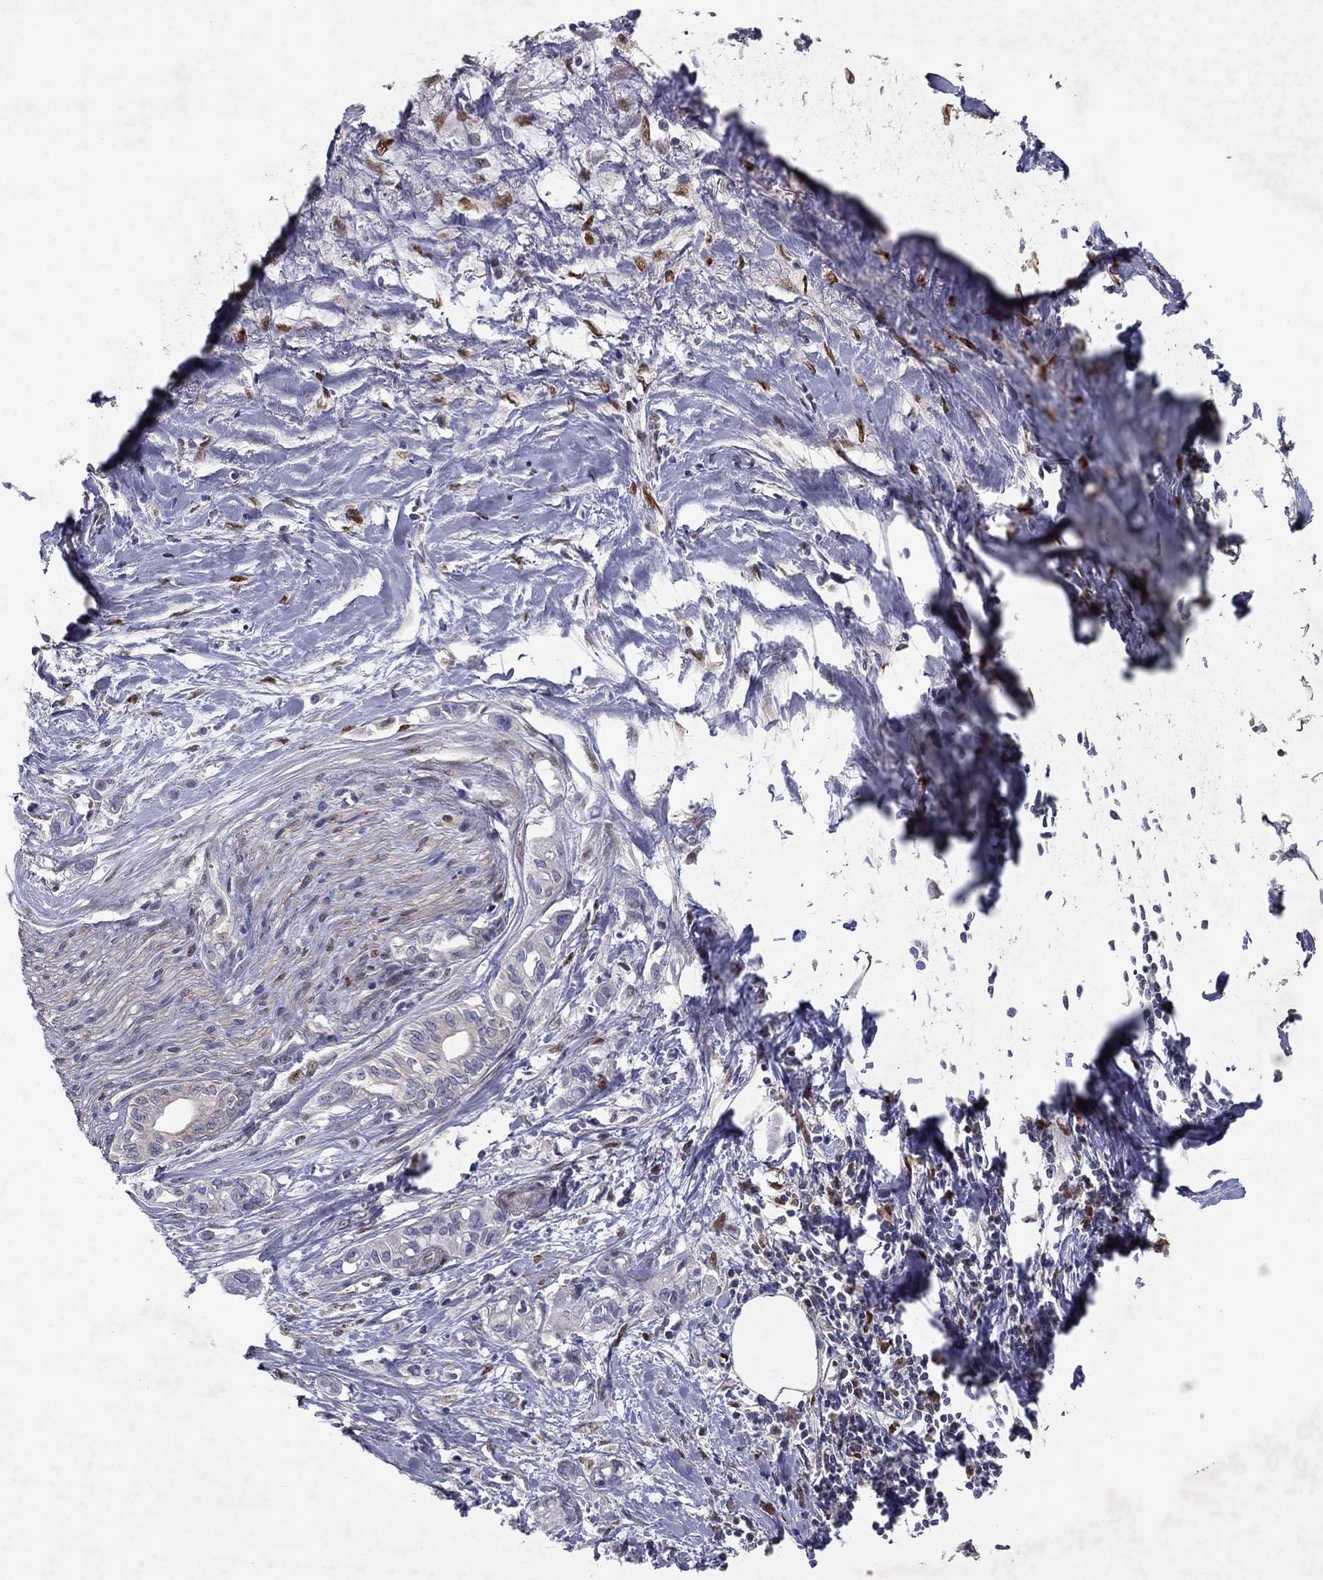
{"staining": {"intensity": "negative", "quantity": "none", "location": "none"}, "tissue": "pancreatic cancer", "cell_type": "Tumor cells", "image_type": "cancer", "snomed": [{"axis": "morphology", "description": "Adenocarcinoma, NOS"}, {"axis": "topography", "description": "Pancreas"}], "caption": "IHC histopathology image of neoplastic tissue: human pancreatic adenocarcinoma stained with DAB exhibits no significant protein expression in tumor cells.", "gene": "CRTC1", "patient": {"sex": "male", "age": 71}}